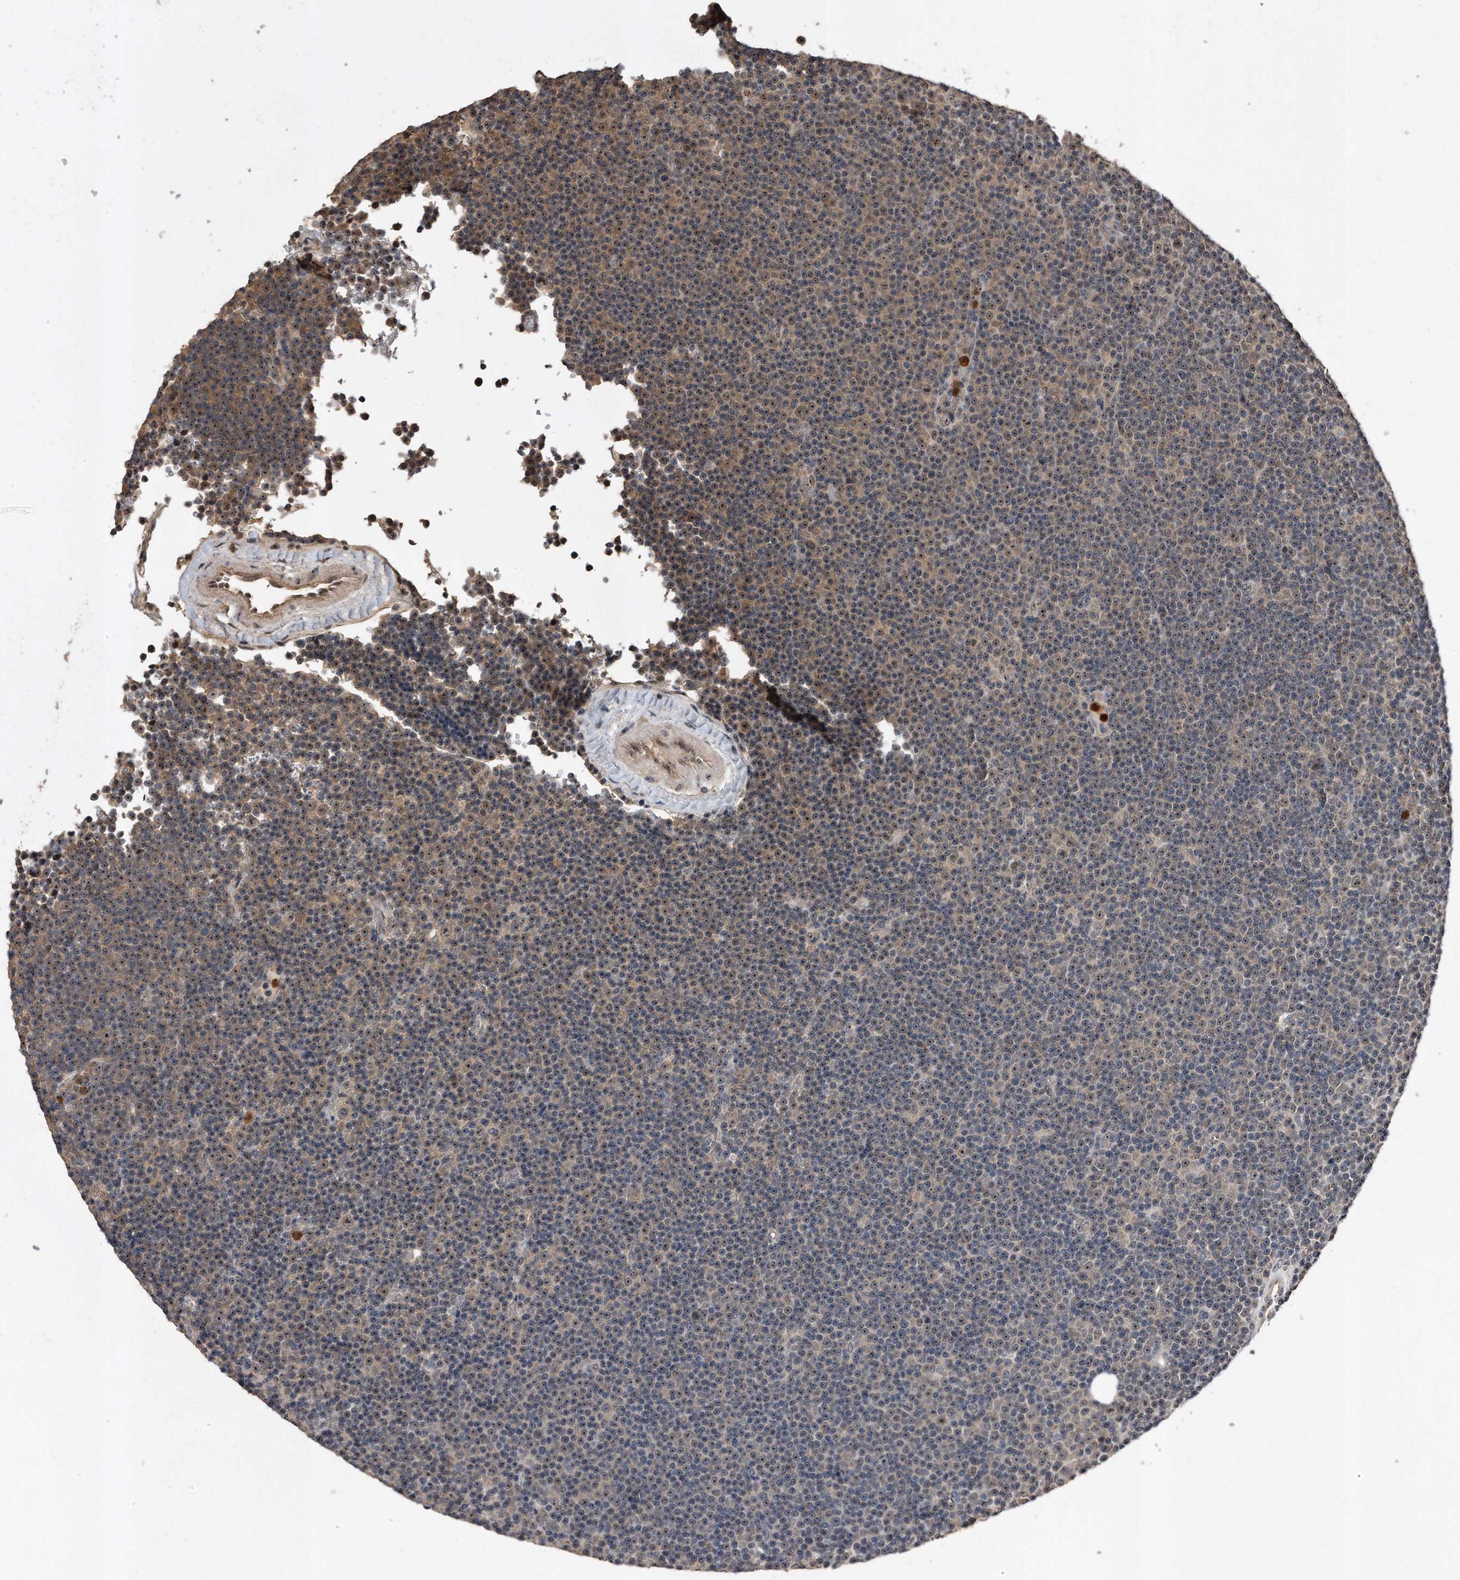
{"staining": {"intensity": "weak", "quantity": "25%-75%", "location": "nuclear"}, "tissue": "lymphoma", "cell_type": "Tumor cells", "image_type": "cancer", "snomed": [{"axis": "morphology", "description": "Malignant lymphoma, non-Hodgkin's type, Low grade"}, {"axis": "topography", "description": "Lymph node"}], "caption": "A low amount of weak nuclear staining is appreciated in about 25%-75% of tumor cells in malignant lymphoma, non-Hodgkin's type (low-grade) tissue.", "gene": "PELO", "patient": {"sex": "female", "age": 67}}